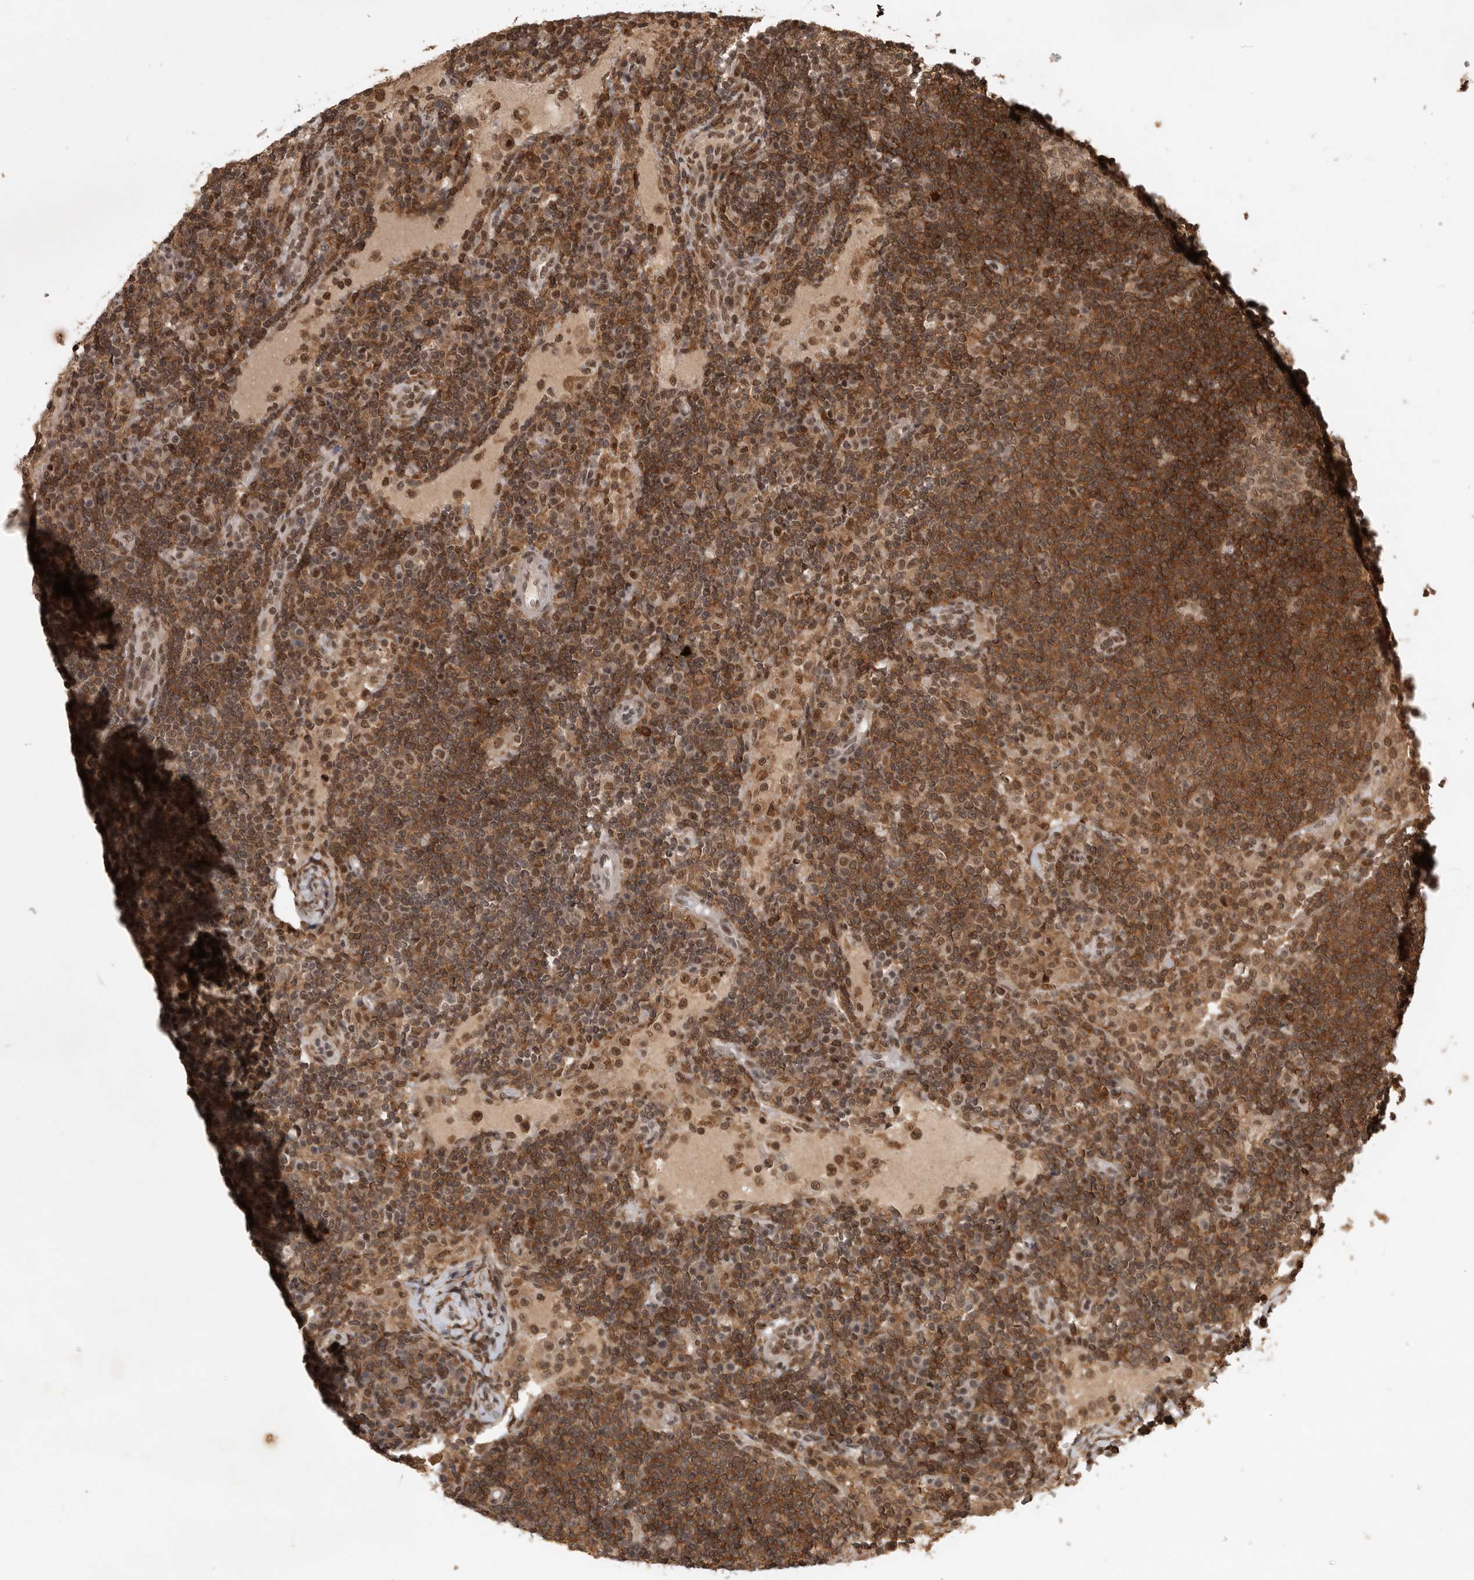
{"staining": {"intensity": "strong", "quantity": "25%-75%", "location": "cytoplasmic/membranous,nuclear"}, "tissue": "lymph node", "cell_type": "Germinal center cells", "image_type": "normal", "snomed": [{"axis": "morphology", "description": "Normal tissue, NOS"}, {"axis": "topography", "description": "Lymph node"}], "caption": "DAB (3,3'-diaminobenzidine) immunohistochemical staining of benign lymph node reveals strong cytoplasmic/membranous,nuclear protein staining in approximately 25%-75% of germinal center cells. (IHC, brightfield microscopy, high magnification).", "gene": "CBLL1", "patient": {"sex": "female", "age": 53}}